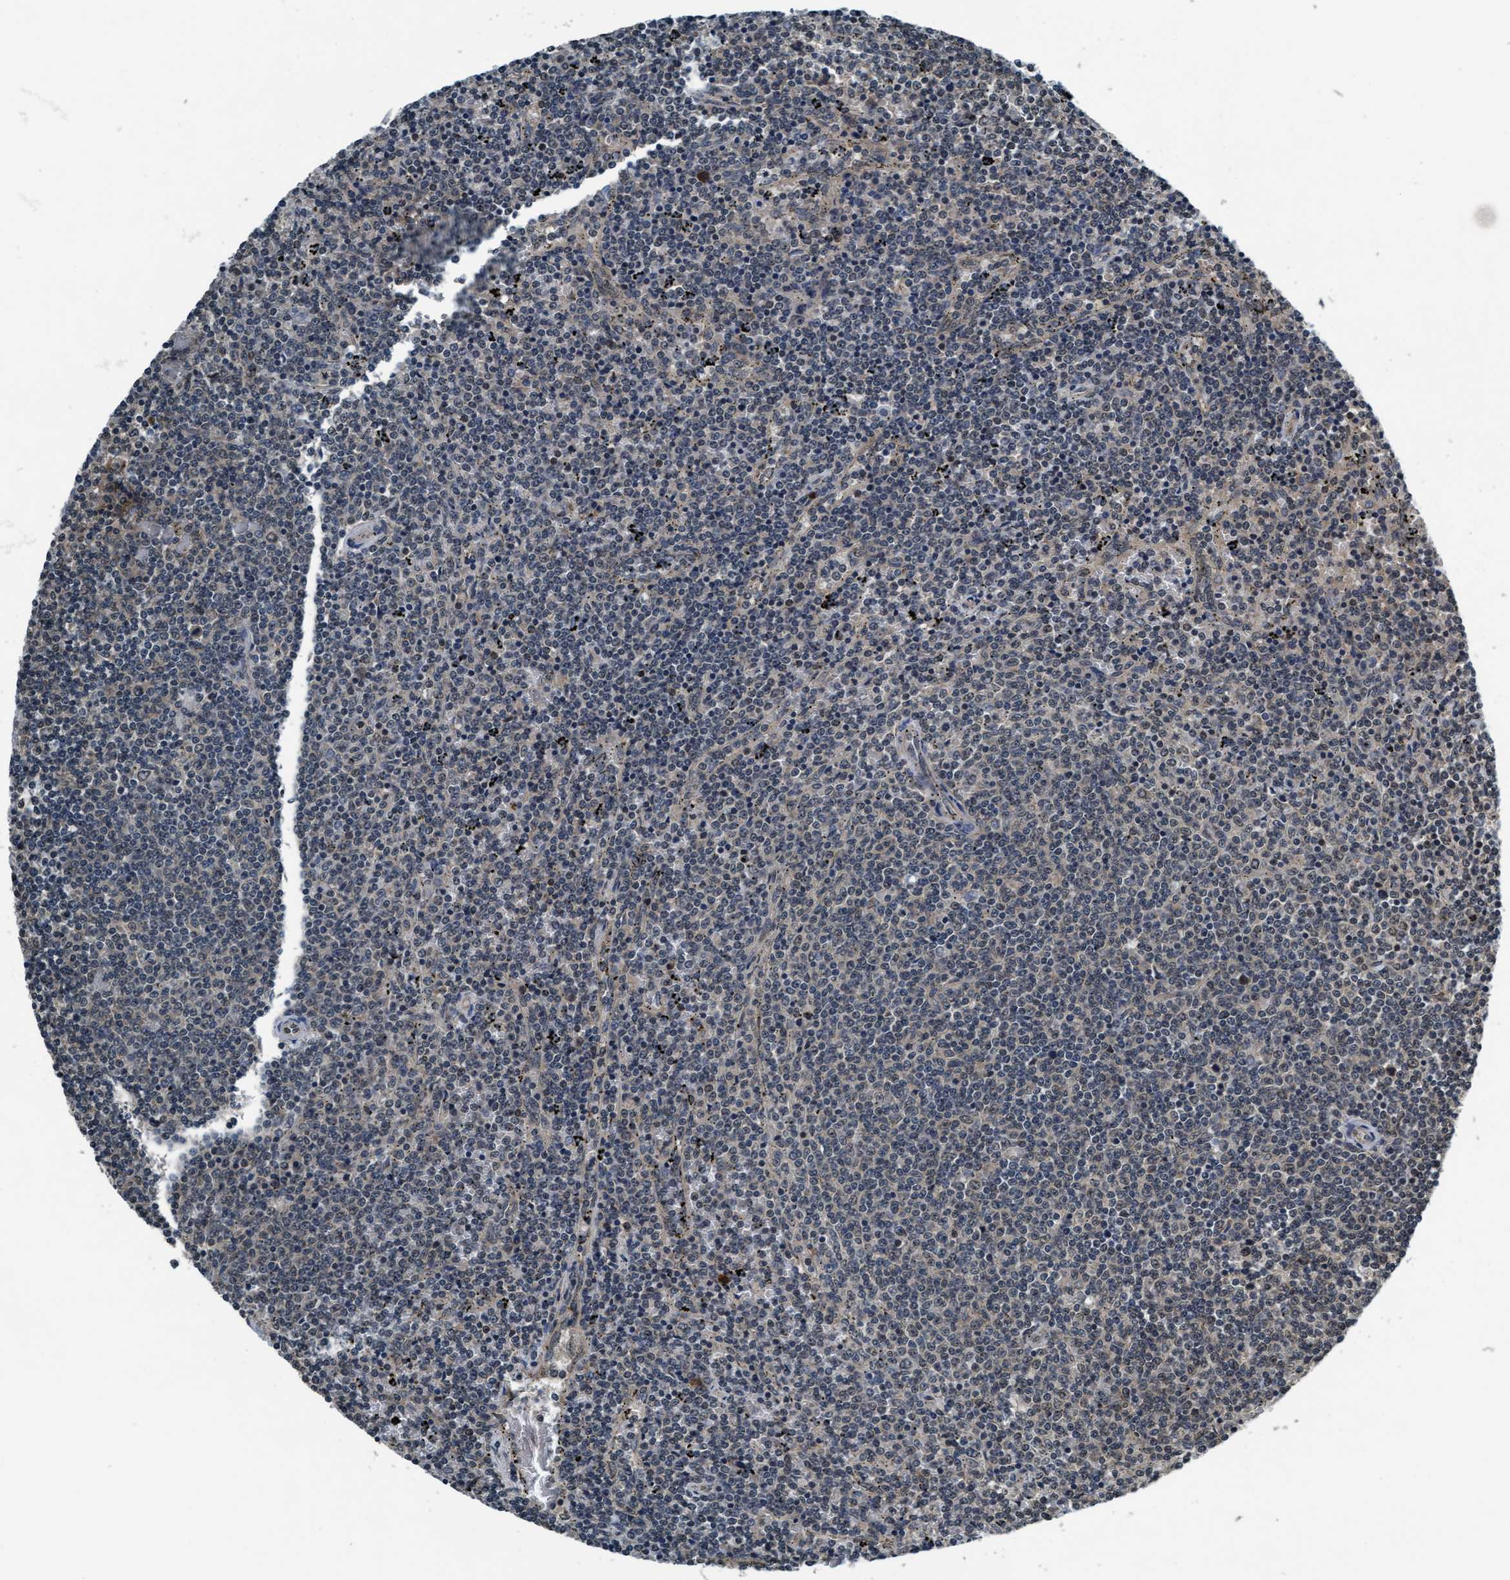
{"staining": {"intensity": "weak", "quantity": "<25%", "location": "nuclear"}, "tissue": "lymphoma", "cell_type": "Tumor cells", "image_type": "cancer", "snomed": [{"axis": "morphology", "description": "Malignant lymphoma, non-Hodgkin's type, Low grade"}, {"axis": "topography", "description": "Spleen"}], "caption": "A high-resolution histopathology image shows IHC staining of low-grade malignant lymphoma, non-Hodgkin's type, which demonstrates no significant expression in tumor cells.", "gene": "WASF1", "patient": {"sex": "female", "age": 50}}